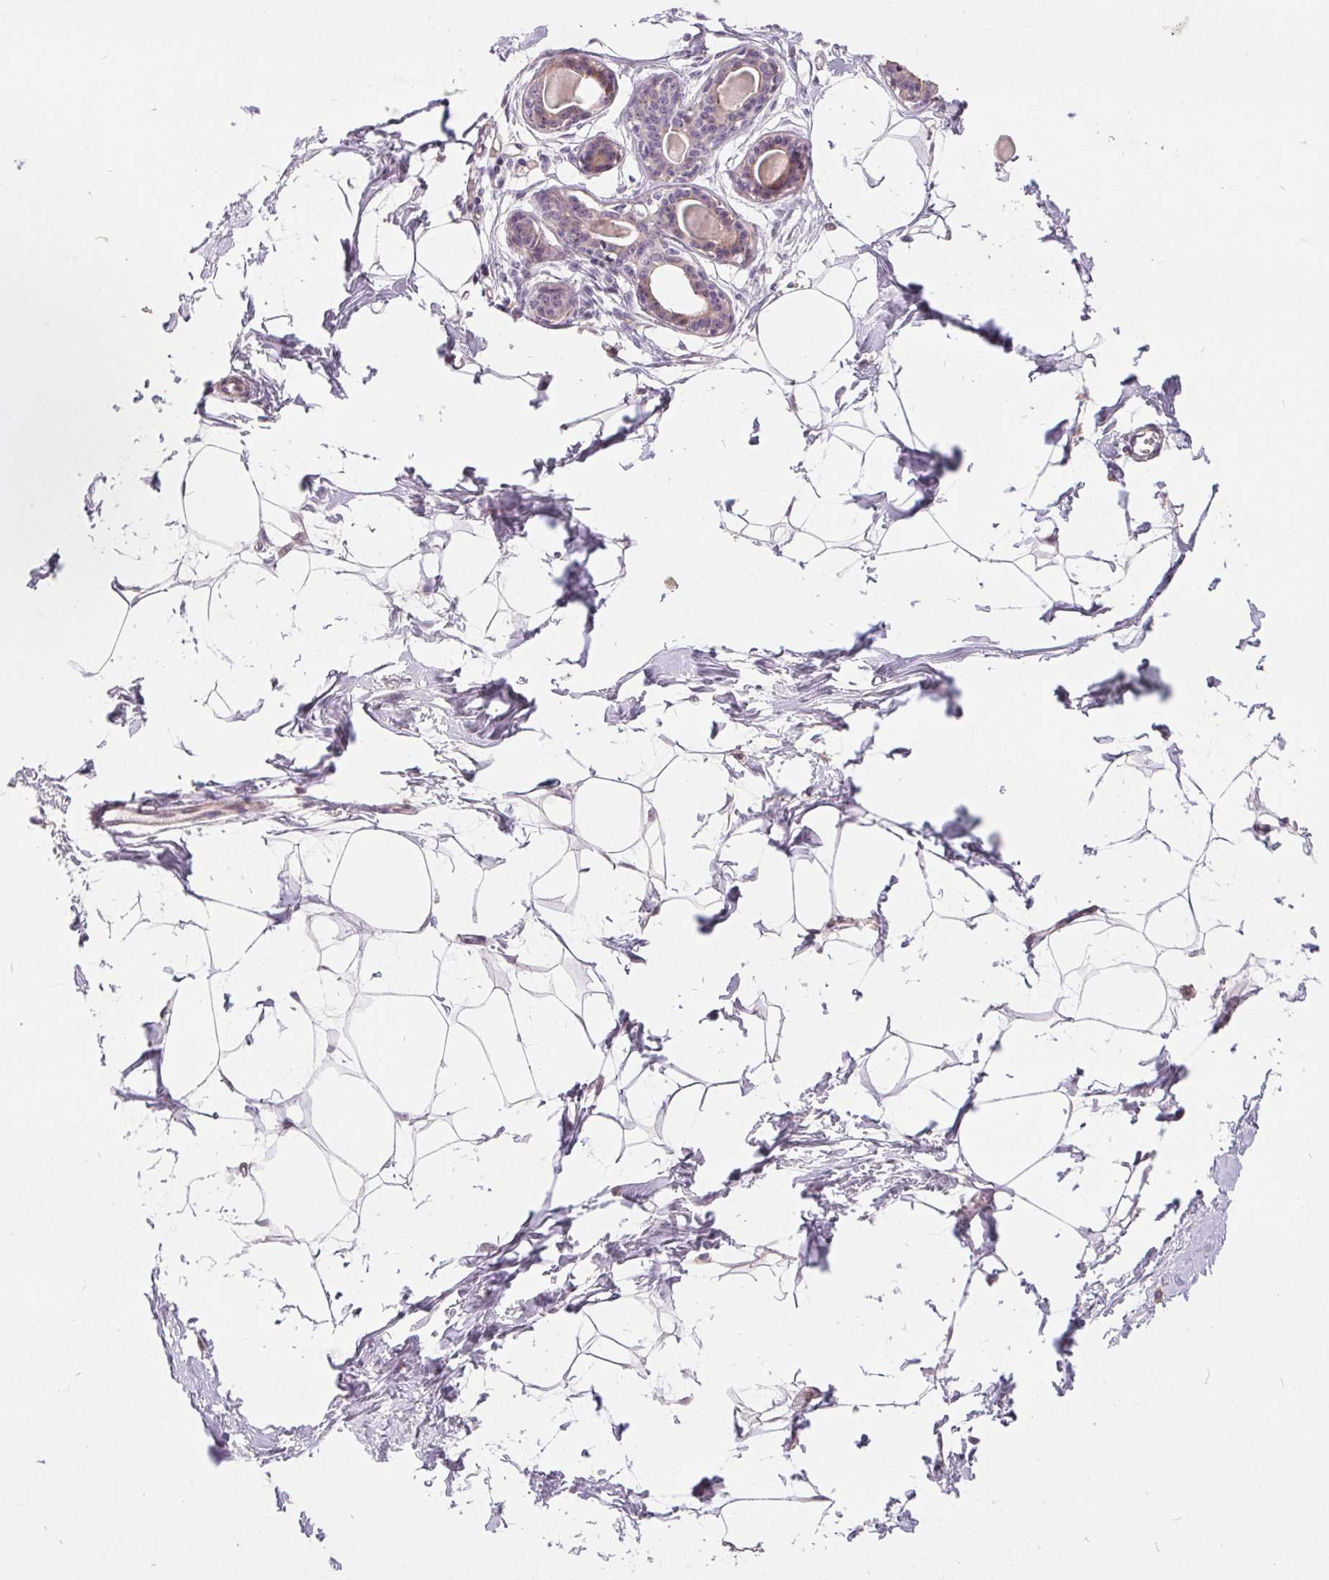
{"staining": {"intensity": "negative", "quantity": "none", "location": "none"}, "tissue": "breast", "cell_type": "Adipocytes", "image_type": "normal", "snomed": [{"axis": "morphology", "description": "Normal tissue, NOS"}, {"axis": "topography", "description": "Breast"}], "caption": "A high-resolution image shows immunohistochemistry staining of benign breast, which shows no significant positivity in adipocytes.", "gene": "NRG2", "patient": {"sex": "female", "age": 45}}